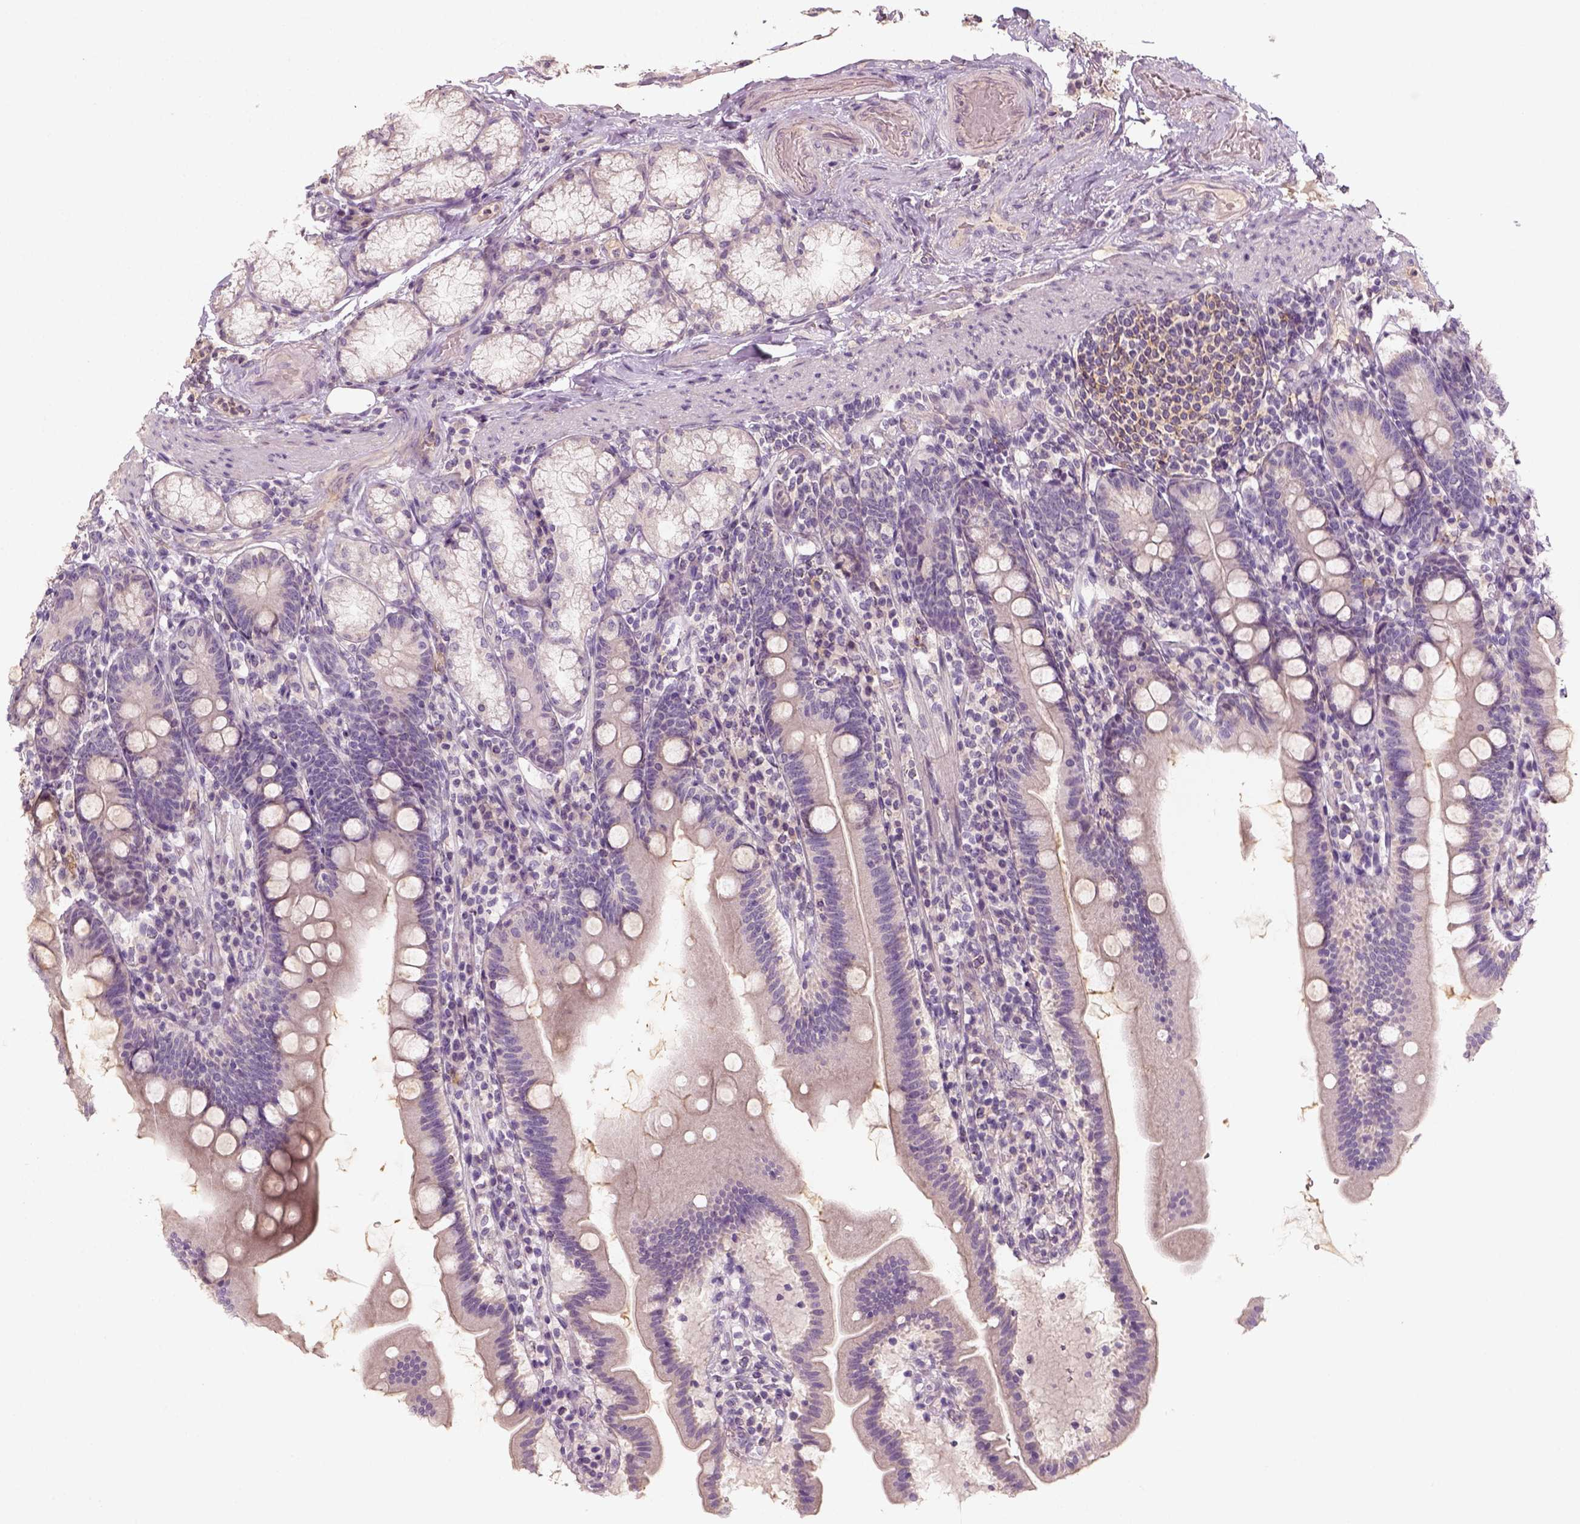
{"staining": {"intensity": "weak", "quantity": "<25%", "location": "cytoplasmic/membranous"}, "tissue": "duodenum", "cell_type": "Glandular cells", "image_type": "normal", "snomed": [{"axis": "morphology", "description": "Normal tissue, NOS"}, {"axis": "topography", "description": "Duodenum"}], "caption": "Protein analysis of benign duodenum shows no significant staining in glandular cells.", "gene": "AQP9", "patient": {"sex": "female", "age": 67}}